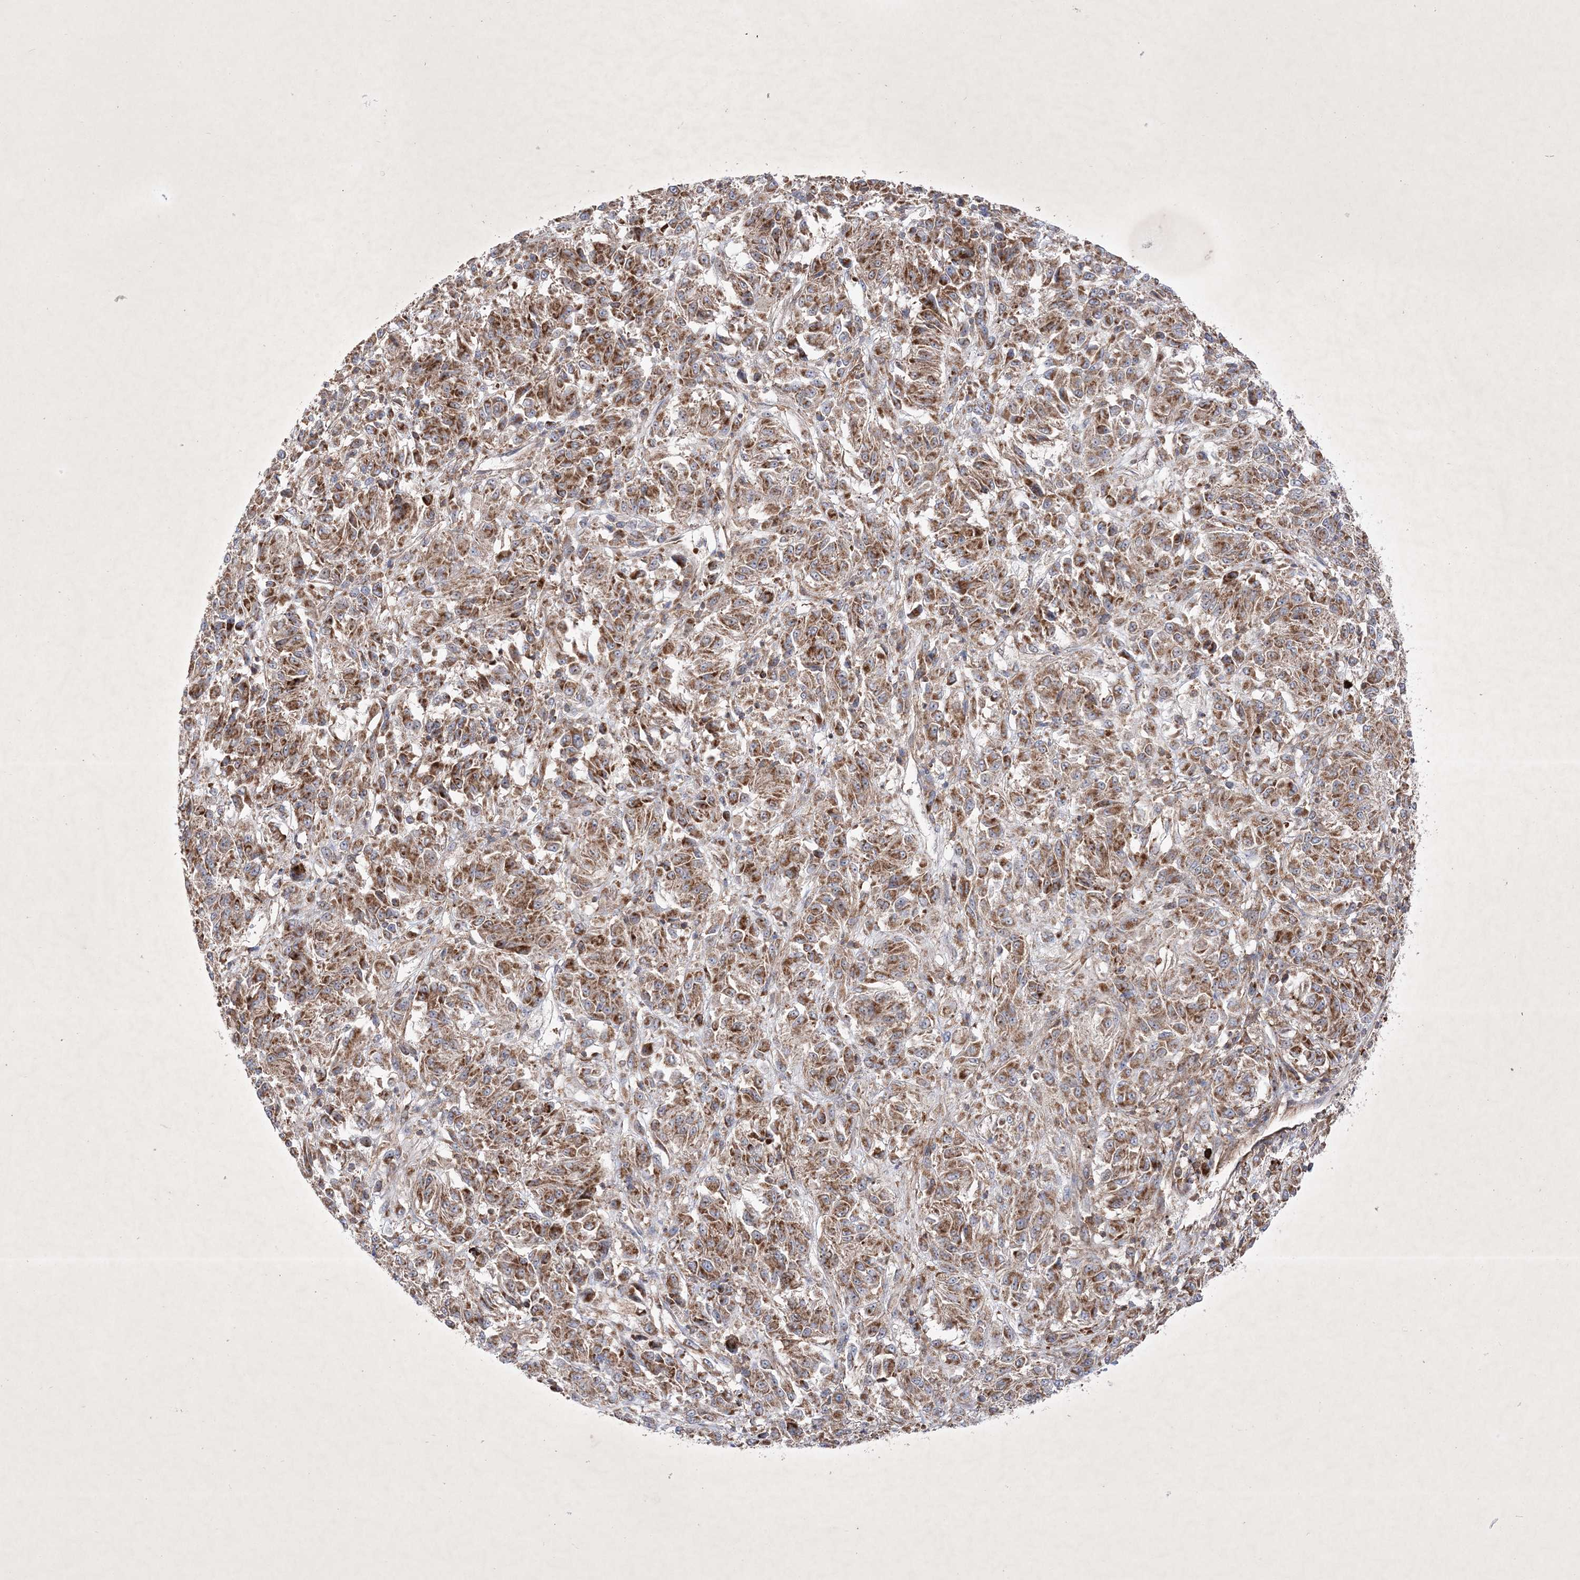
{"staining": {"intensity": "strong", "quantity": ">75%", "location": "cytoplasmic/membranous"}, "tissue": "melanoma", "cell_type": "Tumor cells", "image_type": "cancer", "snomed": [{"axis": "morphology", "description": "Malignant melanoma, Metastatic site"}, {"axis": "topography", "description": "Lung"}], "caption": "Malignant melanoma (metastatic site) stained with IHC shows strong cytoplasmic/membranous positivity in approximately >75% of tumor cells.", "gene": "OPA1", "patient": {"sex": "male", "age": 64}}